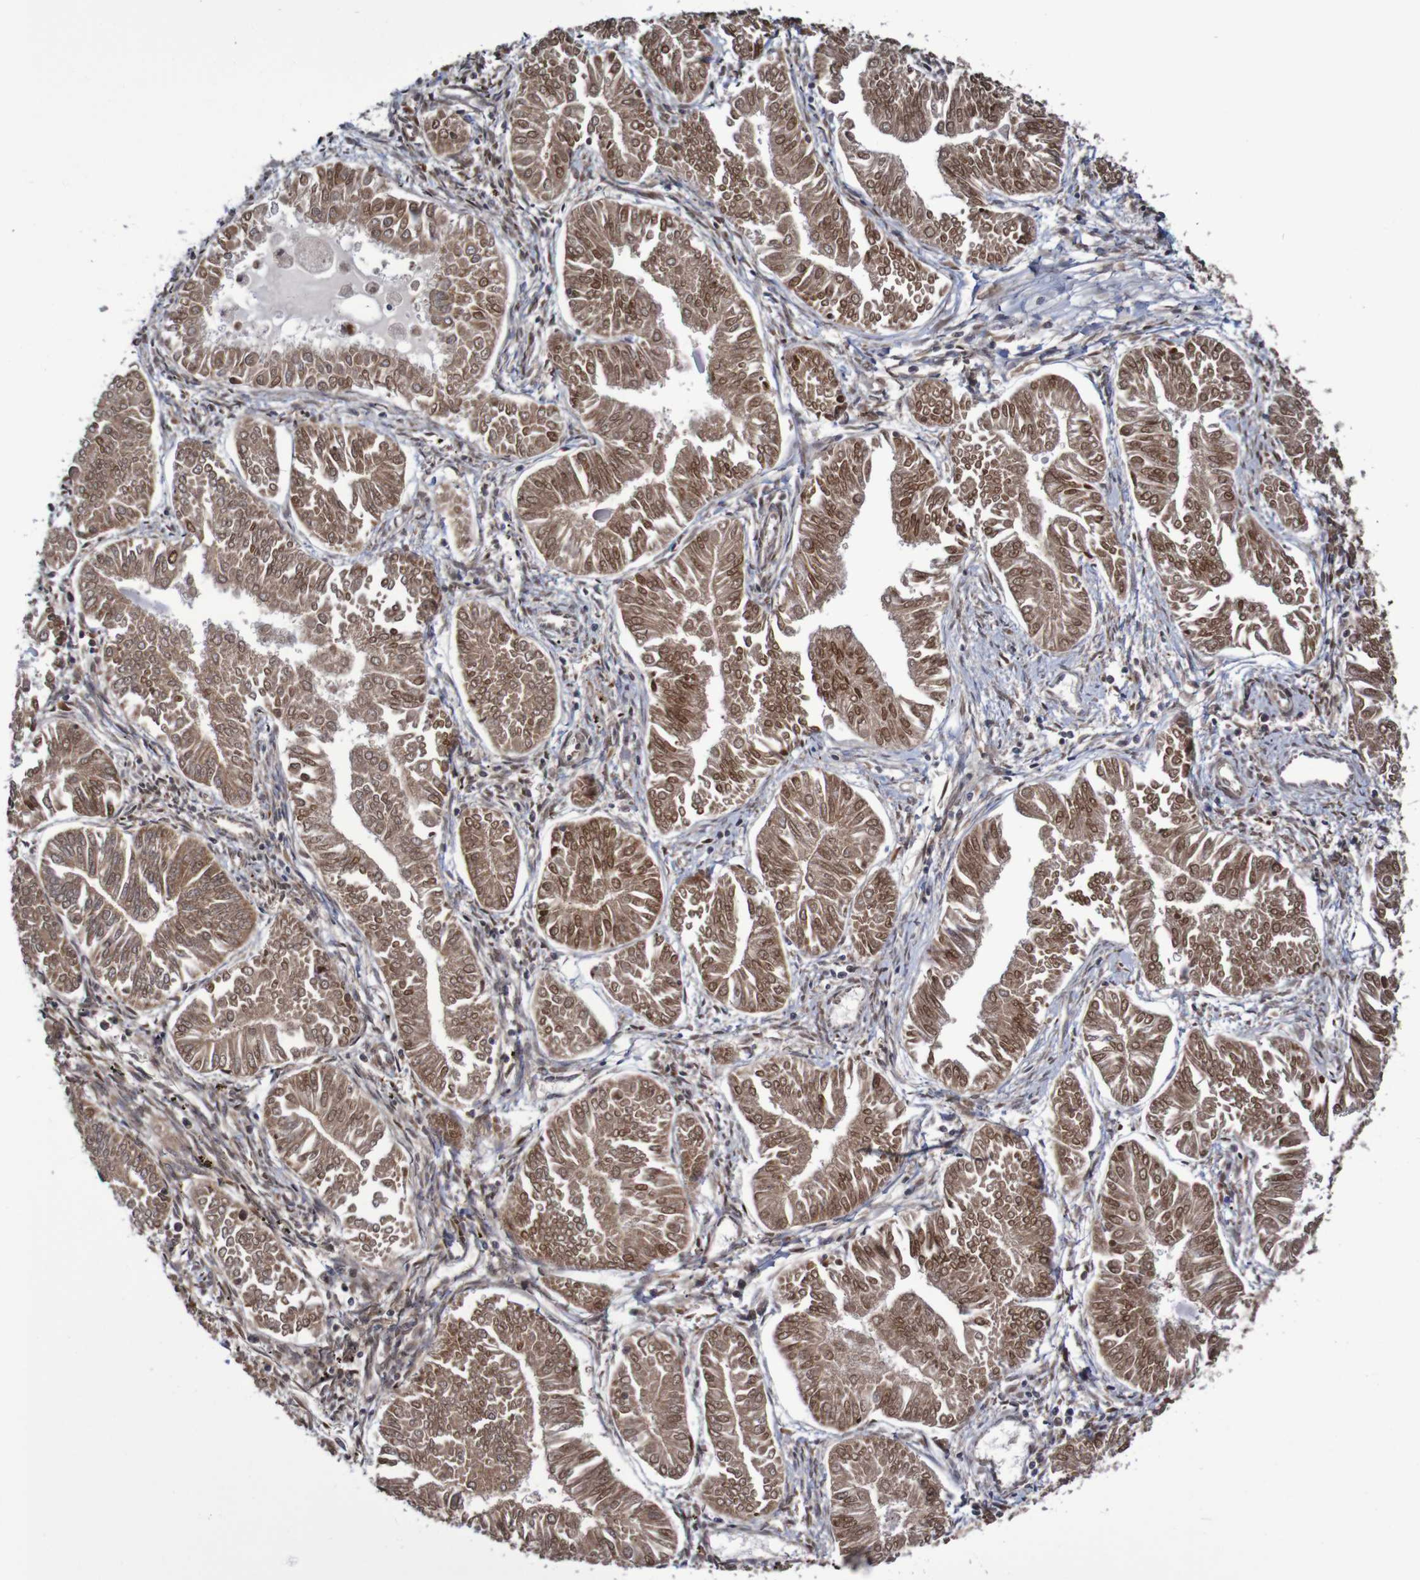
{"staining": {"intensity": "moderate", "quantity": ">75%", "location": "cytoplasmic/membranous,nuclear"}, "tissue": "endometrial cancer", "cell_type": "Tumor cells", "image_type": "cancer", "snomed": [{"axis": "morphology", "description": "Adenocarcinoma, NOS"}, {"axis": "topography", "description": "Endometrium"}], "caption": "Immunohistochemical staining of human endometrial cancer (adenocarcinoma) displays medium levels of moderate cytoplasmic/membranous and nuclear protein positivity in approximately >75% of tumor cells.", "gene": "LRRC47", "patient": {"sex": "female", "age": 53}}